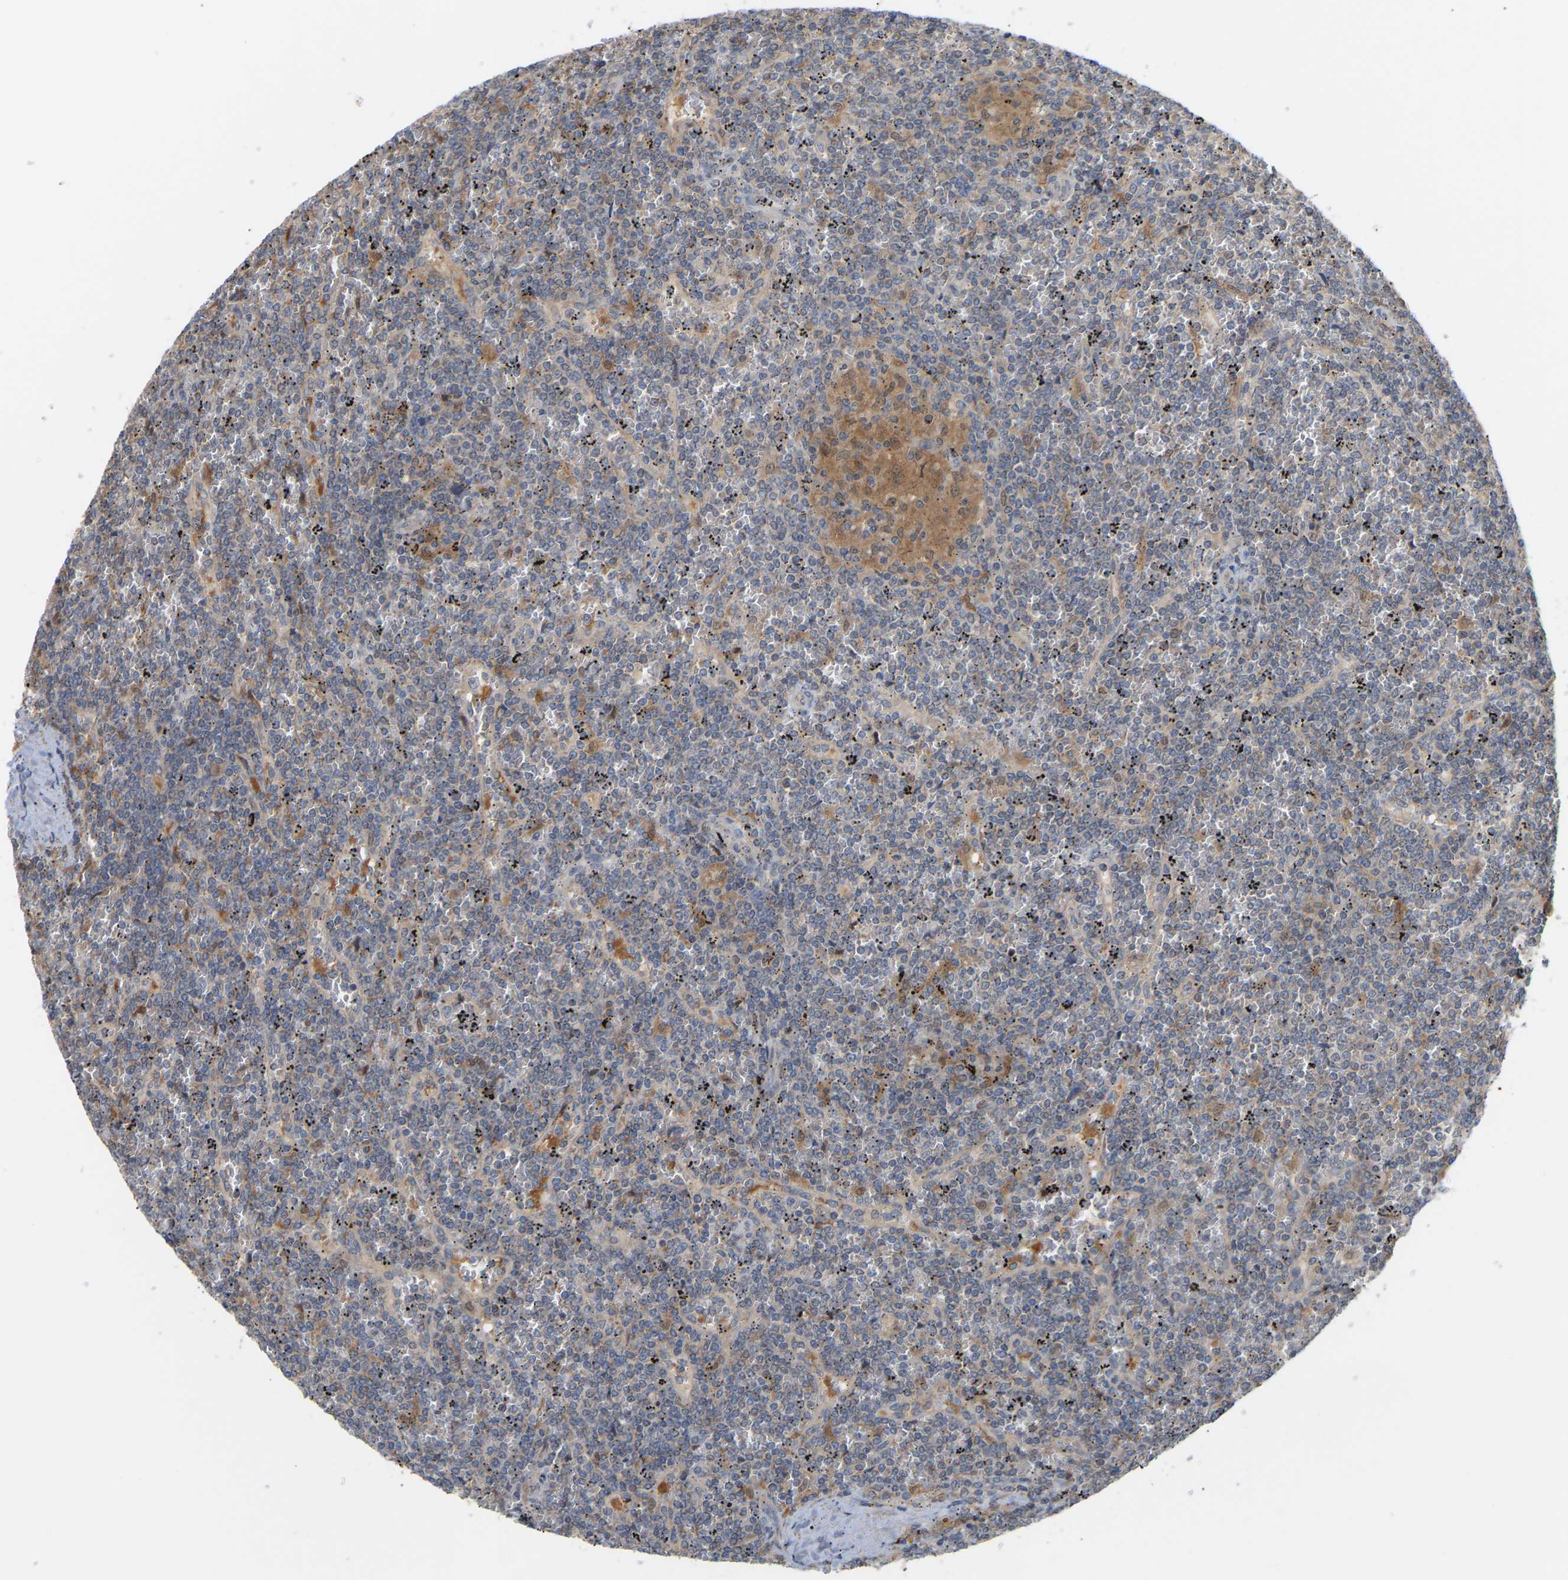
{"staining": {"intensity": "weak", "quantity": "<25%", "location": "cytoplasmic/membranous"}, "tissue": "lymphoma", "cell_type": "Tumor cells", "image_type": "cancer", "snomed": [{"axis": "morphology", "description": "Malignant lymphoma, non-Hodgkin's type, Low grade"}, {"axis": "topography", "description": "Spleen"}], "caption": "High magnification brightfield microscopy of lymphoma stained with DAB (brown) and counterstained with hematoxylin (blue): tumor cells show no significant expression.", "gene": "TPMT", "patient": {"sex": "female", "age": 19}}